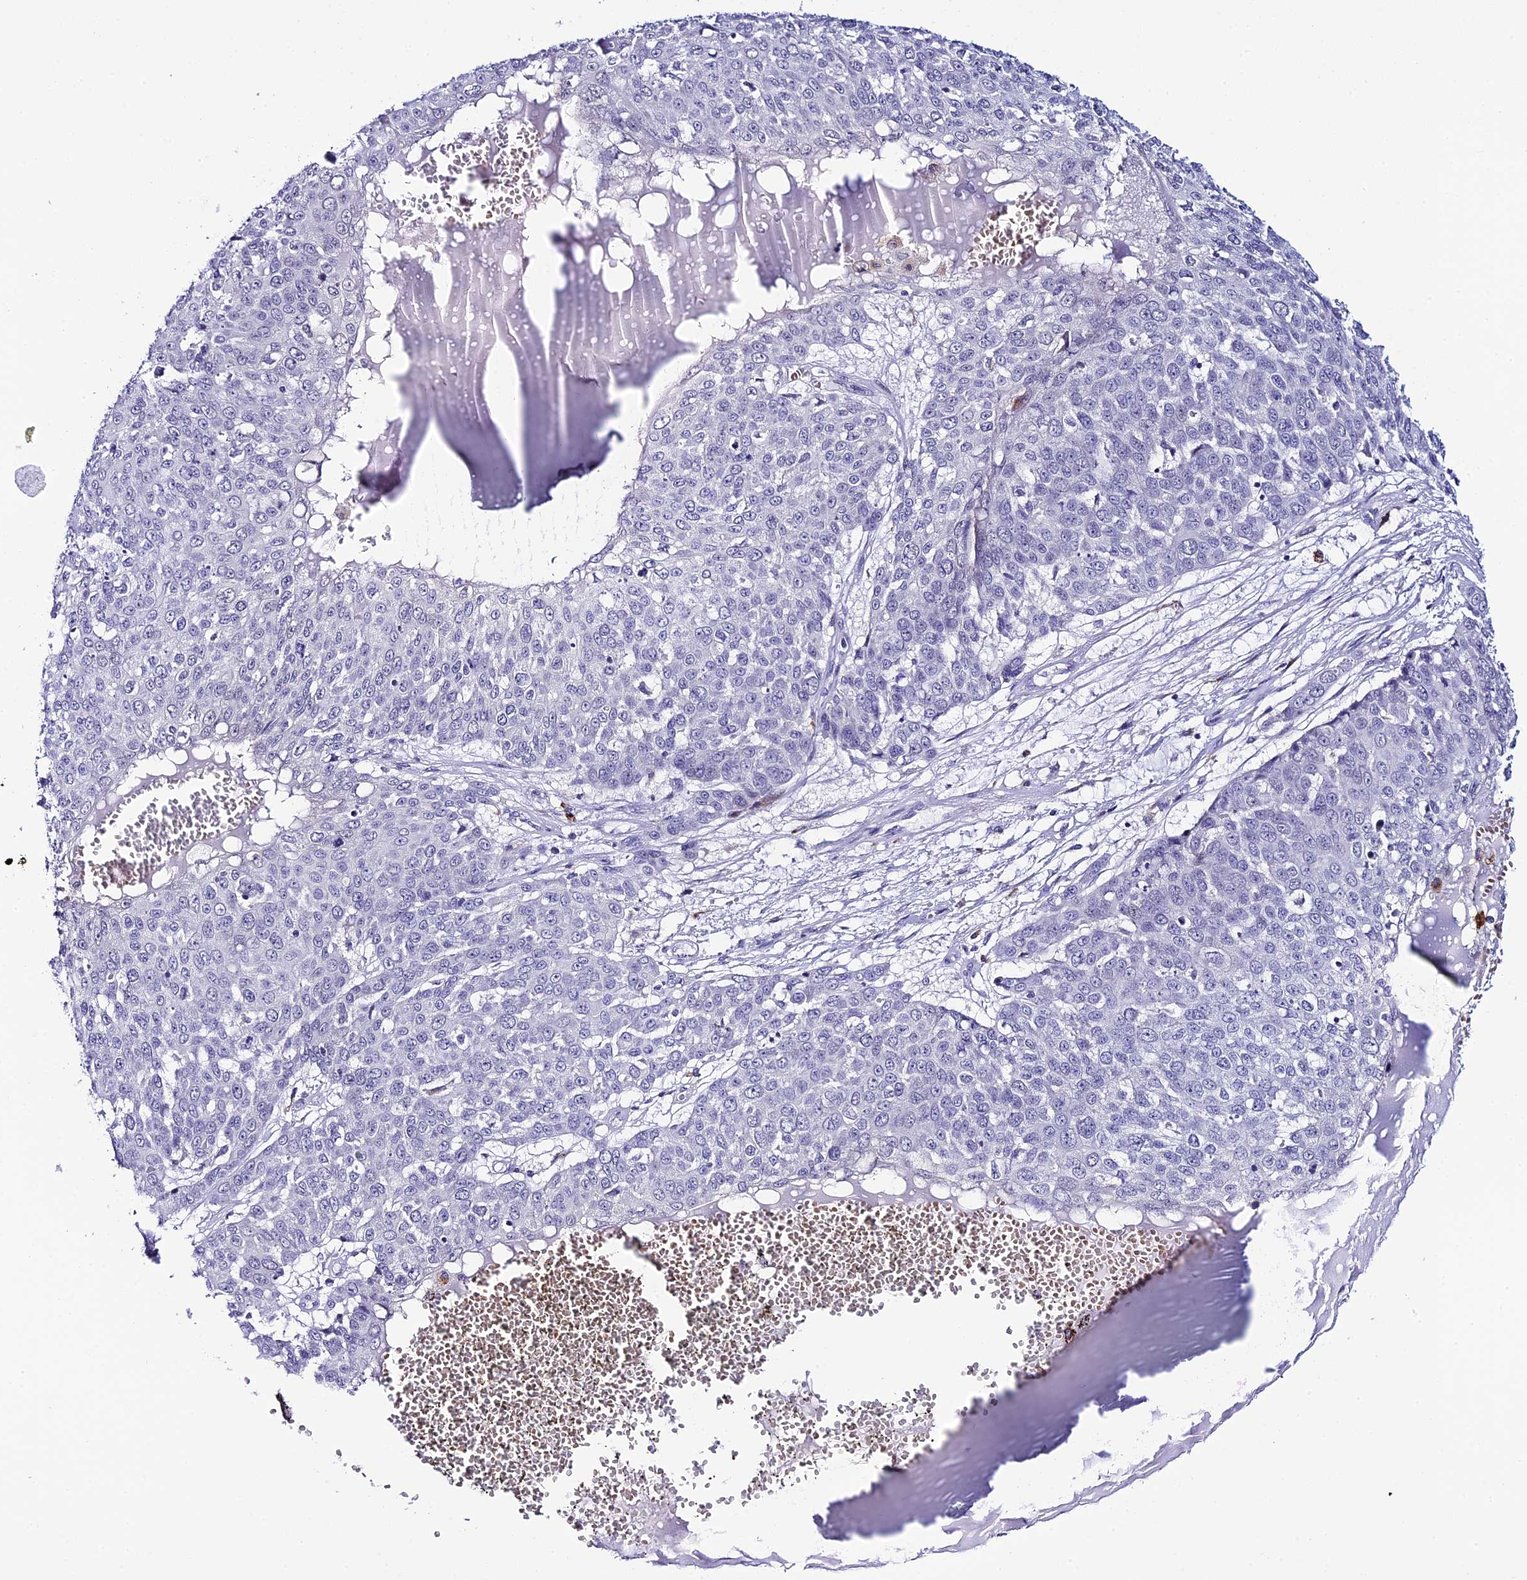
{"staining": {"intensity": "negative", "quantity": "none", "location": "none"}, "tissue": "skin cancer", "cell_type": "Tumor cells", "image_type": "cancer", "snomed": [{"axis": "morphology", "description": "Squamous cell carcinoma, NOS"}, {"axis": "topography", "description": "Skin"}], "caption": "DAB immunohistochemical staining of skin cancer (squamous cell carcinoma) exhibits no significant staining in tumor cells.", "gene": "RASGEF1B", "patient": {"sex": "male", "age": 71}}